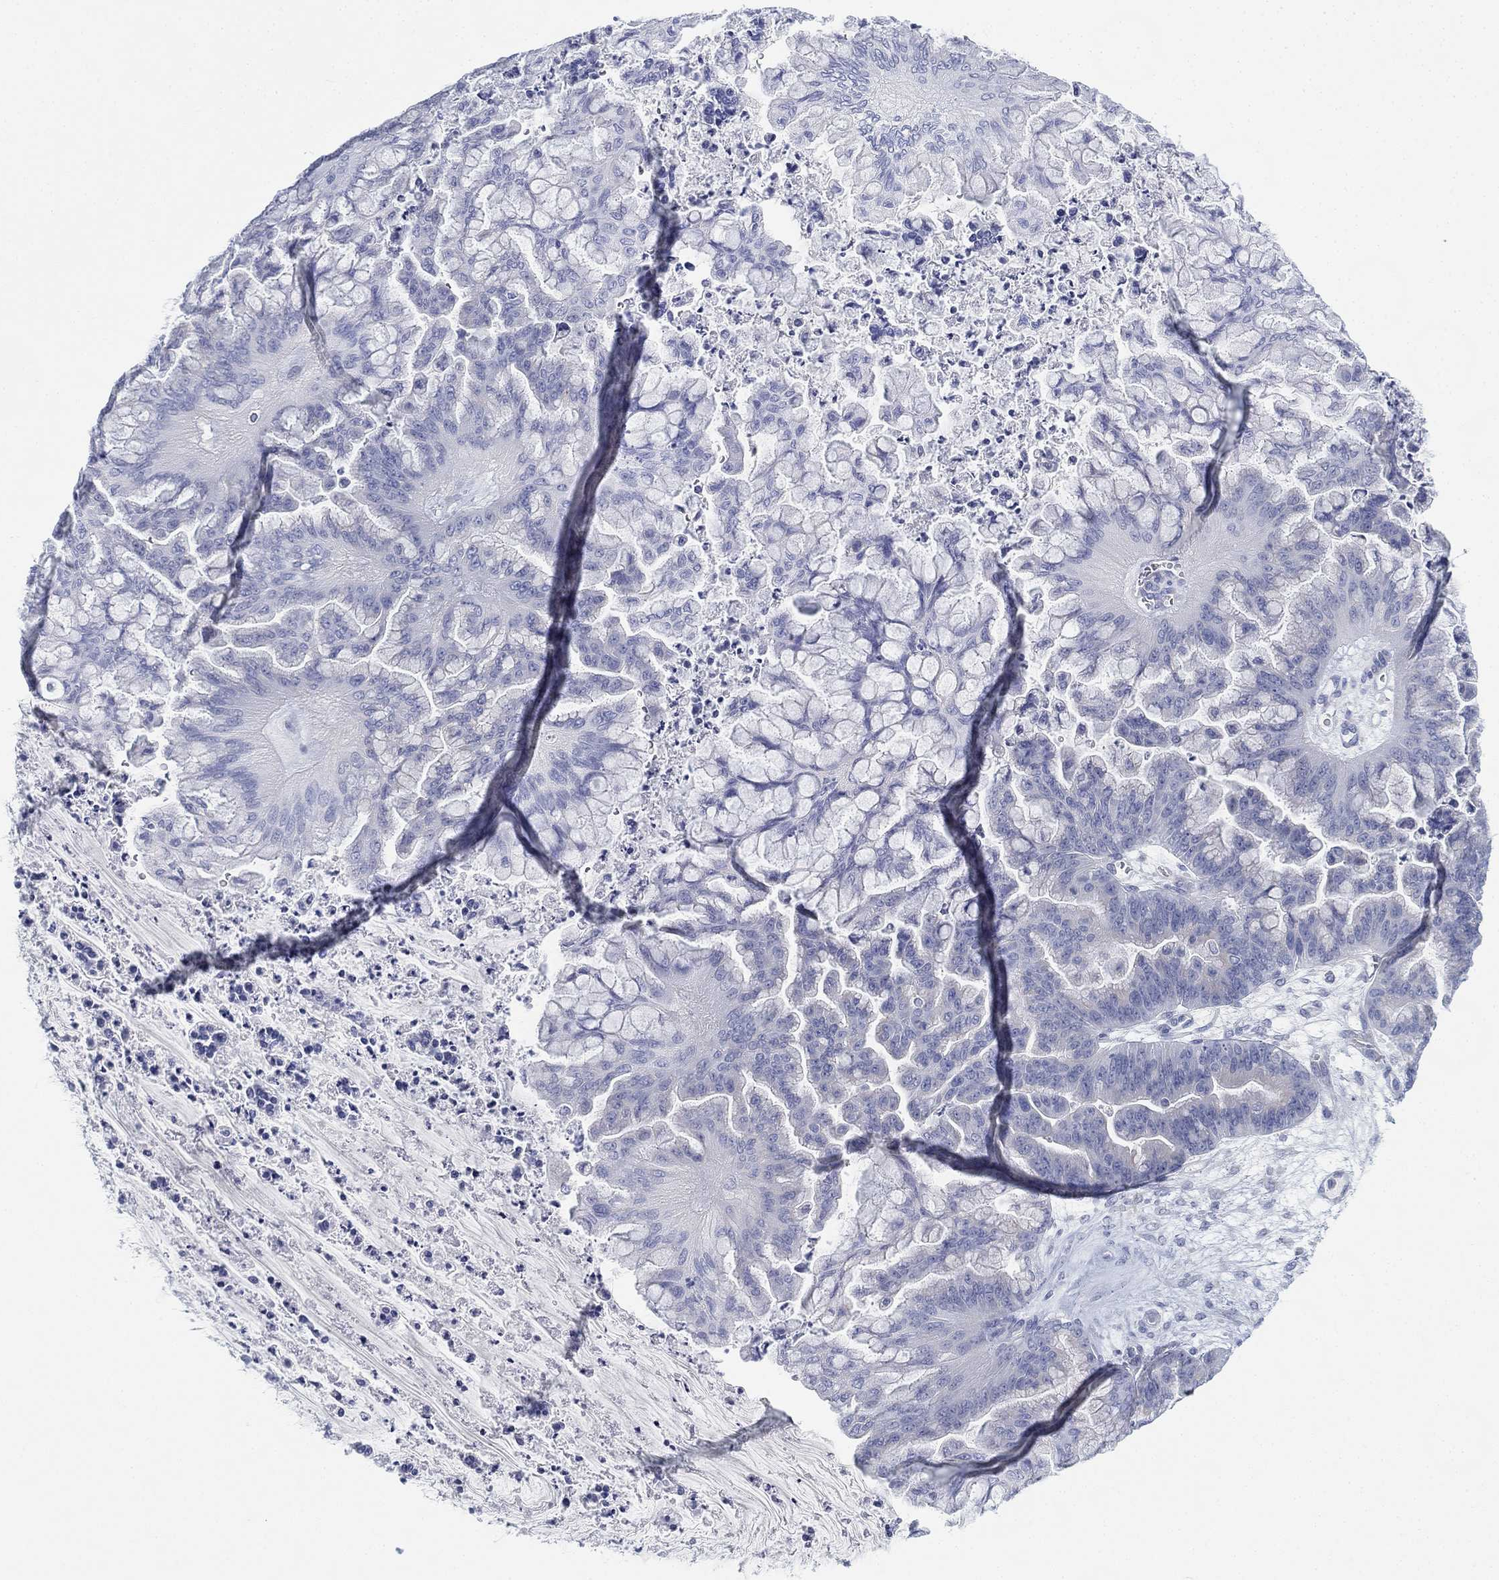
{"staining": {"intensity": "negative", "quantity": "none", "location": "none"}, "tissue": "ovarian cancer", "cell_type": "Tumor cells", "image_type": "cancer", "snomed": [{"axis": "morphology", "description": "Cystadenocarcinoma, mucinous, NOS"}, {"axis": "topography", "description": "Ovary"}], "caption": "DAB immunohistochemical staining of ovarian cancer displays no significant positivity in tumor cells.", "gene": "GCNA", "patient": {"sex": "female", "age": 67}}